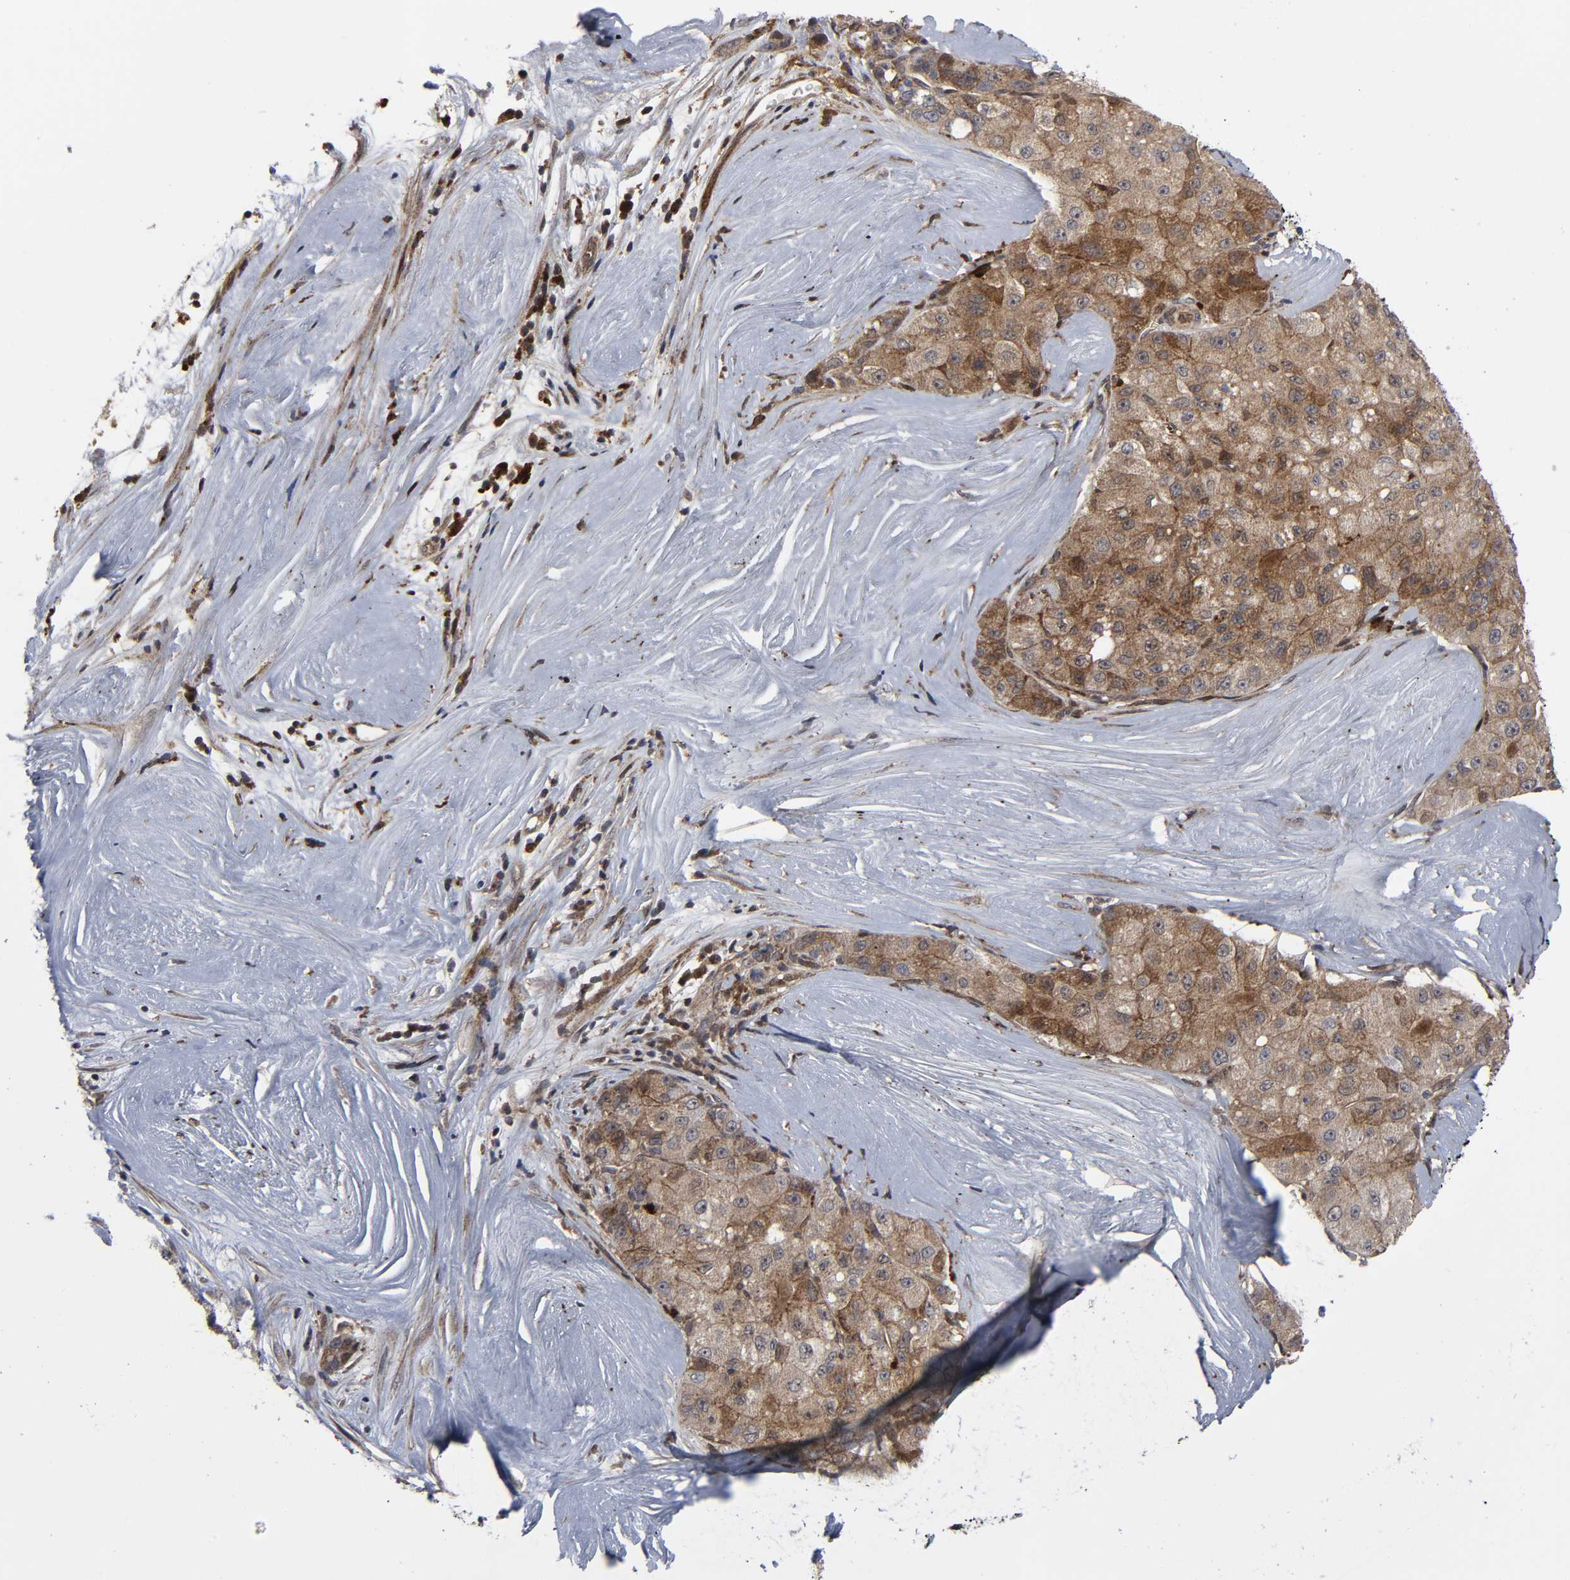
{"staining": {"intensity": "moderate", "quantity": ">75%", "location": "cytoplasmic/membranous"}, "tissue": "liver cancer", "cell_type": "Tumor cells", "image_type": "cancer", "snomed": [{"axis": "morphology", "description": "Carcinoma, Hepatocellular, NOS"}, {"axis": "topography", "description": "Liver"}], "caption": "IHC of liver cancer displays medium levels of moderate cytoplasmic/membranous expression in approximately >75% of tumor cells.", "gene": "CASP9", "patient": {"sex": "male", "age": 80}}